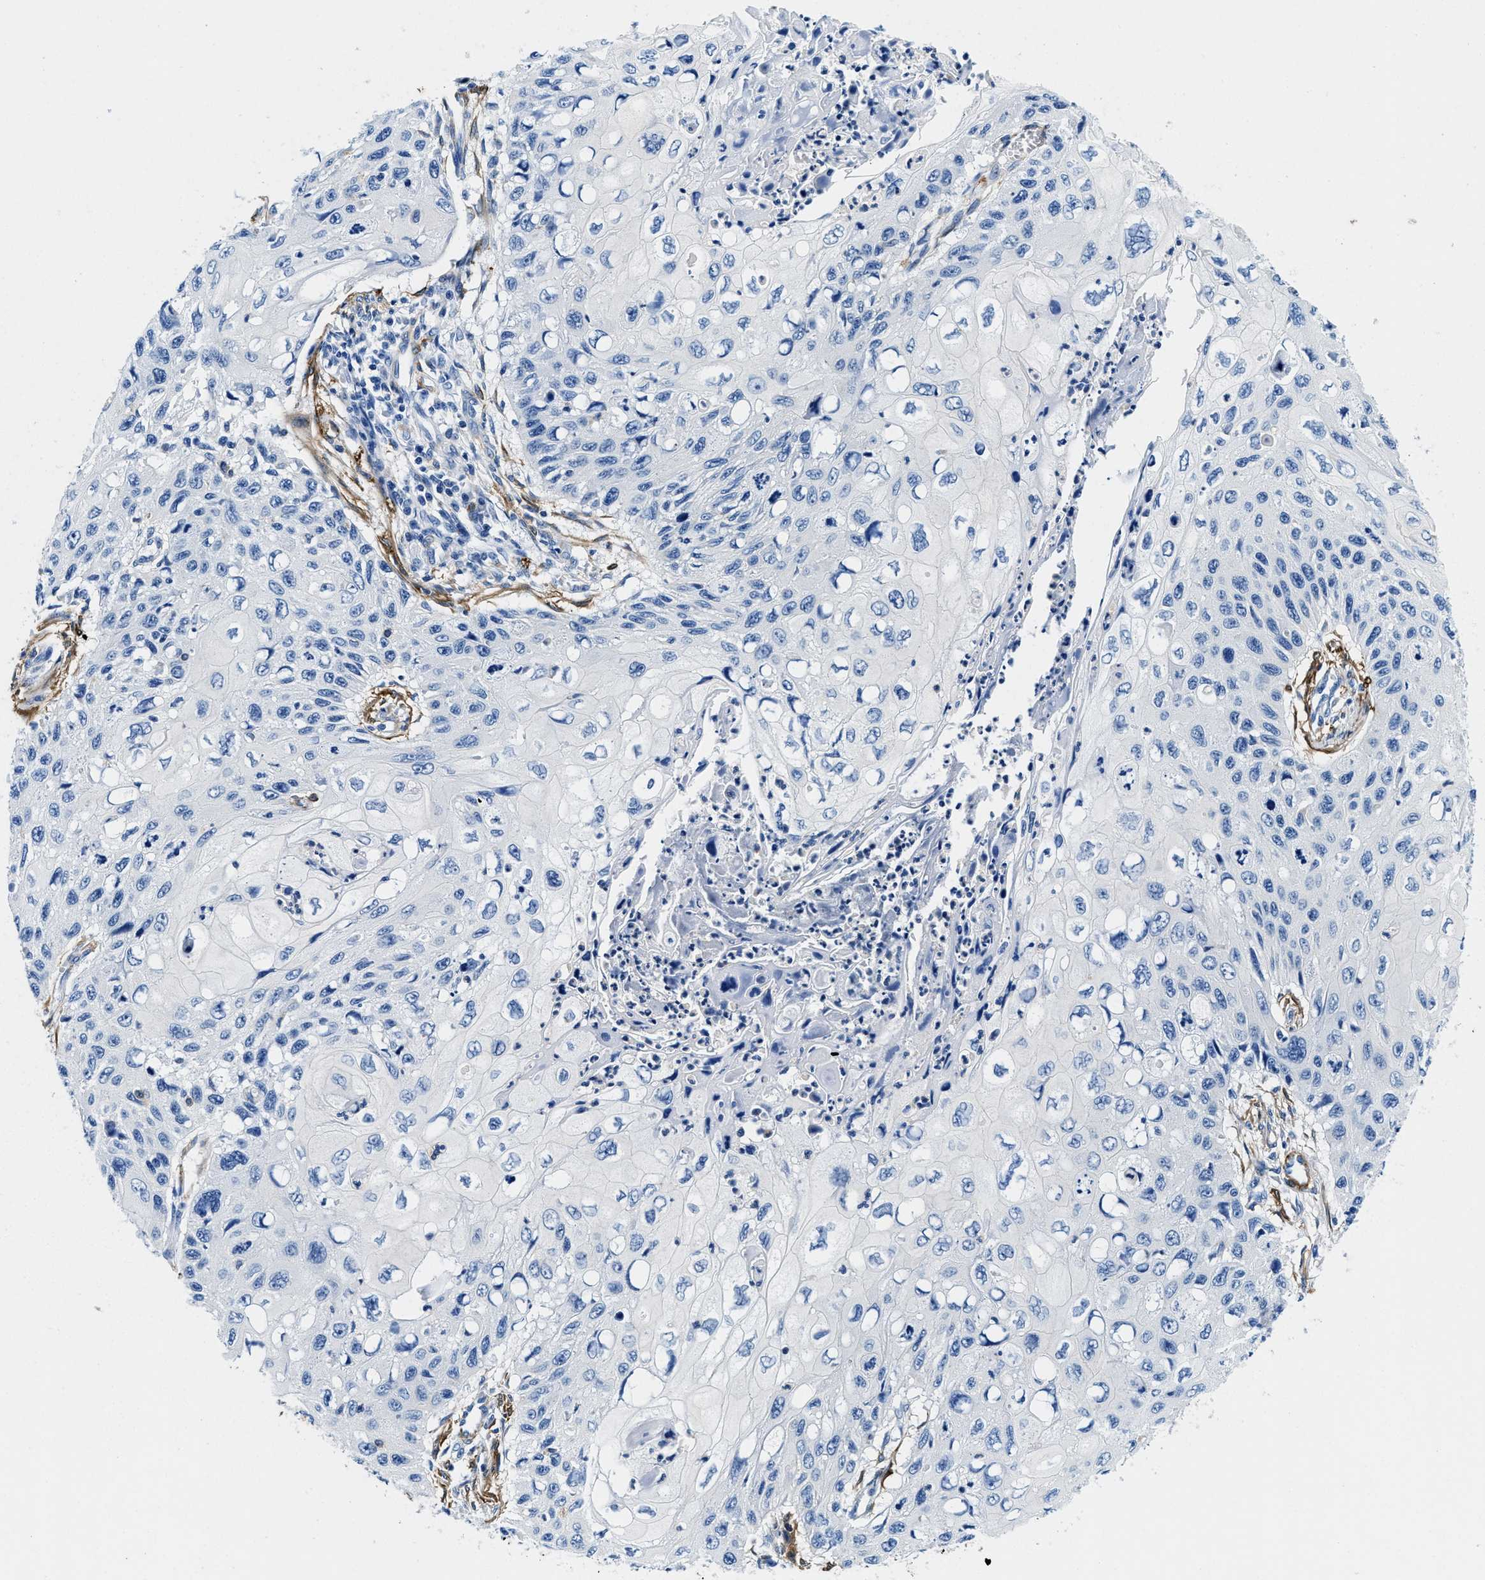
{"staining": {"intensity": "negative", "quantity": "none", "location": "none"}, "tissue": "cervical cancer", "cell_type": "Tumor cells", "image_type": "cancer", "snomed": [{"axis": "morphology", "description": "Squamous cell carcinoma, NOS"}, {"axis": "topography", "description": "Cervix"}], "caption": "DAB (3,3'-diaminobenzidine) immunohistochemical staining of cervical squamous cell carcinoma exhibits no significant expression in tumor cells.", "gene": "TEX261", "patient": {"sex": "female", "age": 70}}